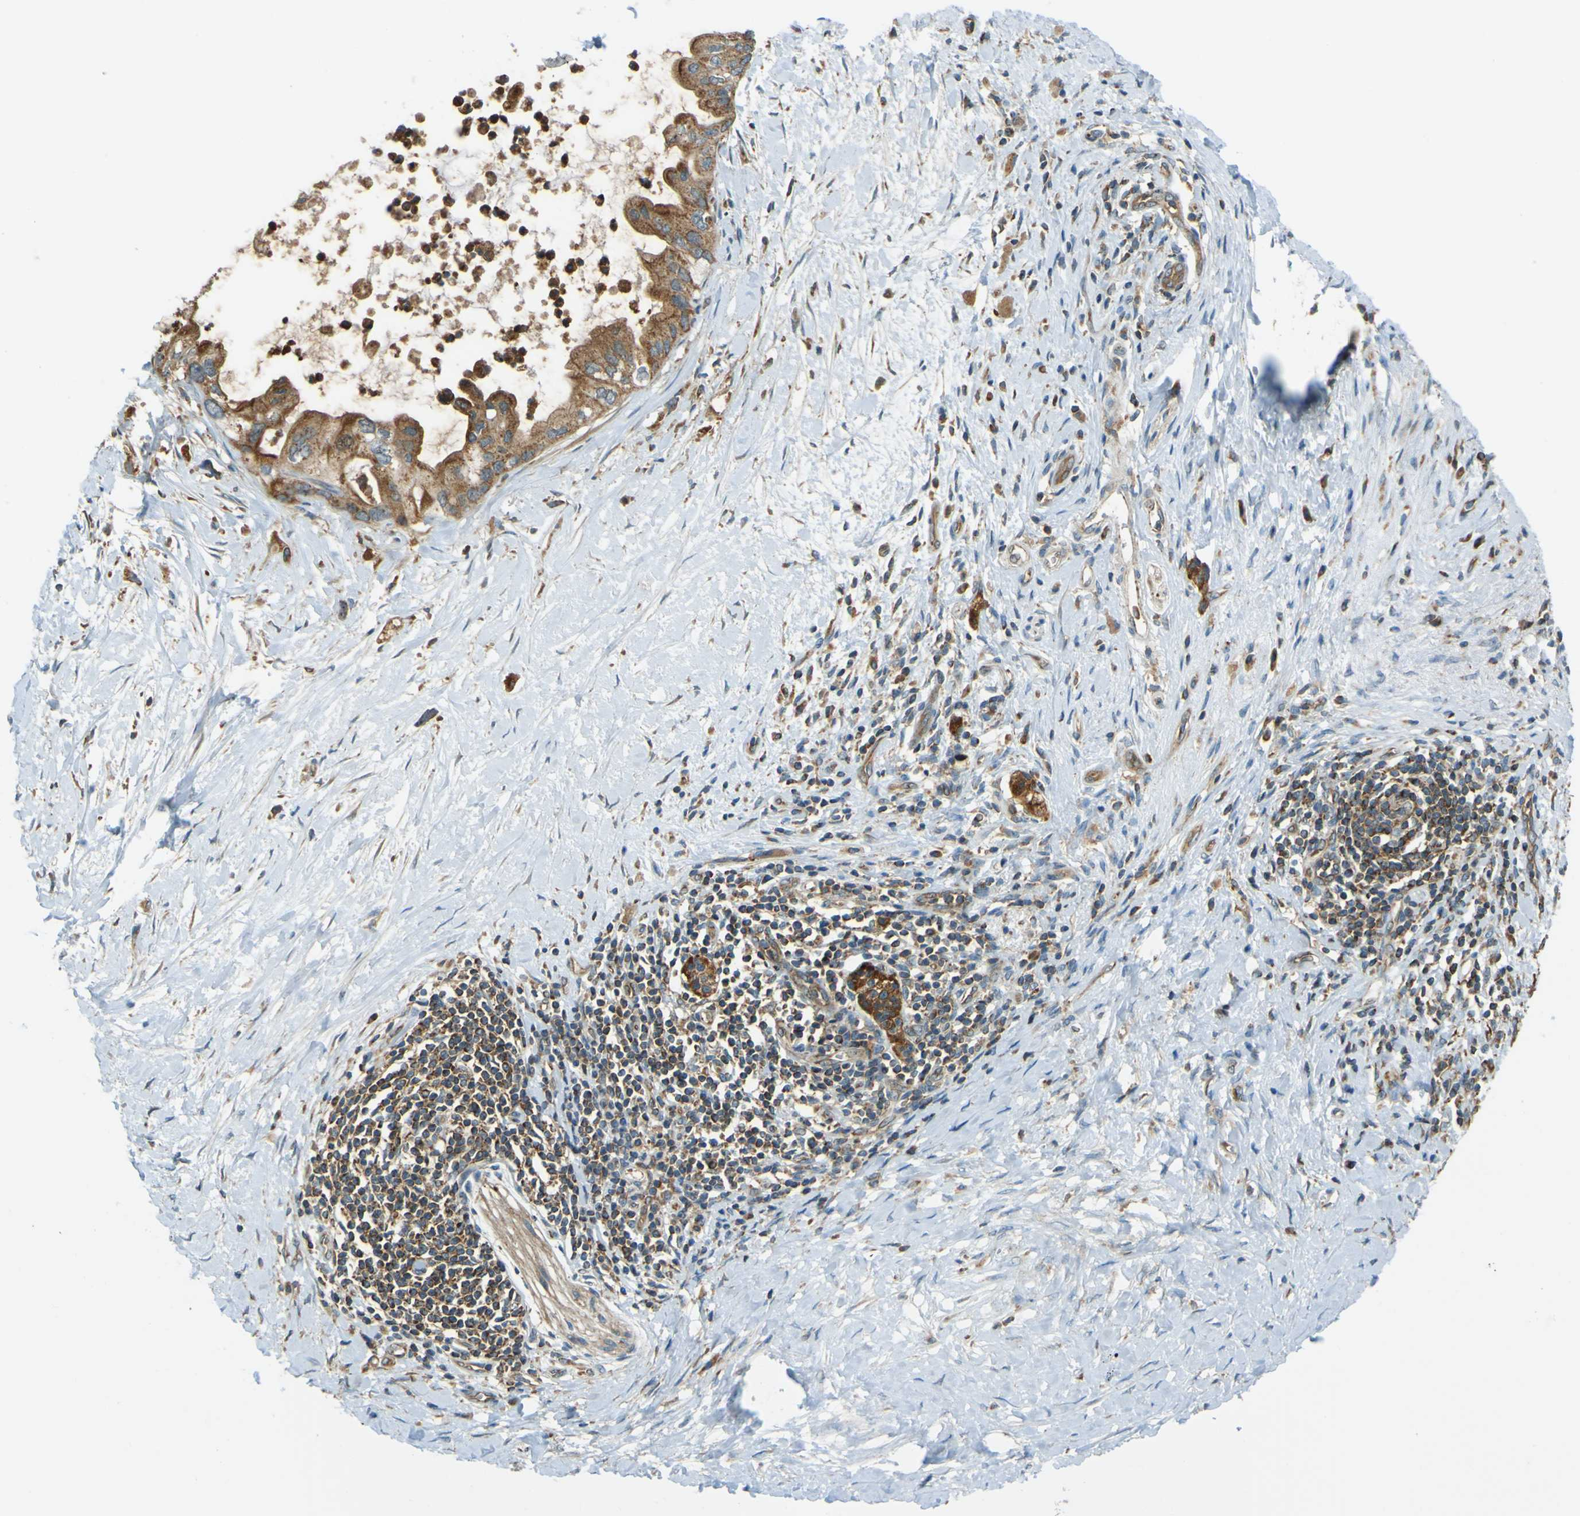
{"staining": {"intensity": "strong", "quantity": ">75%", "location": "cytoplasmic/membranous"}, "tissue": "pancreatic cancer", "cell_type": "Tumor cells", "image_type": "cancer", "snomed": [{"axis": "morphology", "description": "Adenocarcinoma, NOS"}, {"axis": "topography", "description": "Pancreas"}], "caption": "The micrograph exhibits staining of pancreatic cancer (adenocarcinoma), revealing strong cytoplasmic/membranous protein positivity (brown color) within tumor cells.", "gene": "DNAJC5", "patient": {"sex": "male", "age": 55}}